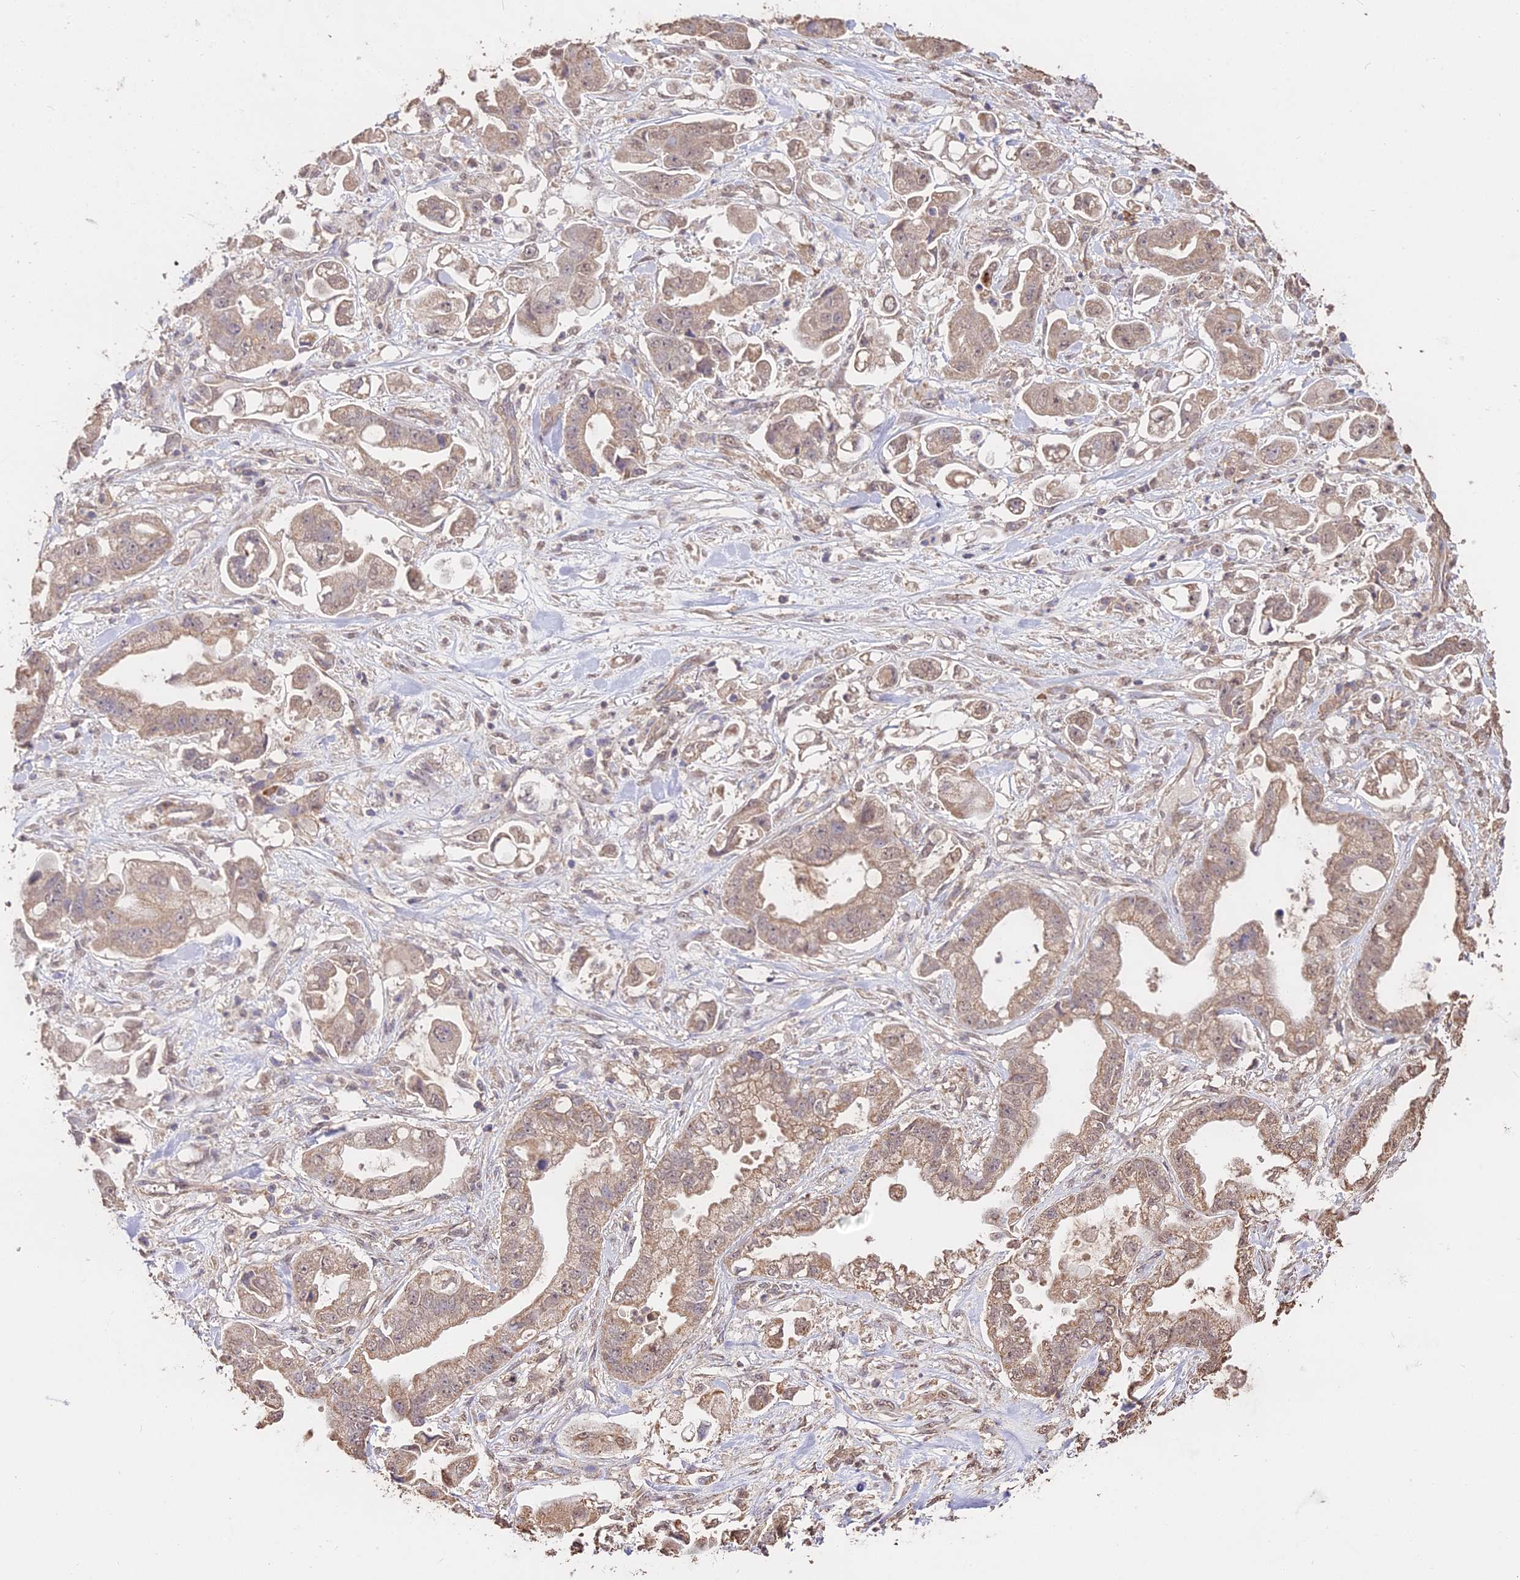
{"staining": {"intensity": "weak", "quantity": ">75%", "location": "cytoplasmic/membranous"}, "tissue": "stomach cancer", "cell_type": "Tumor cells", "image_type": "cancer", "snomed": [{"axis": "morphology", "description": "Adenocarcinoma, NOS"}, {"axis": "topography", "description": "Stomach"}], "caption": "This is a histology image of IHC staining of stomach adenocarcinoma, which shows weak staining in the cytoplasmic/membranous of tumor cells.", "gene": "METTL13", "patient": {"sex": "male", "age": 62}}